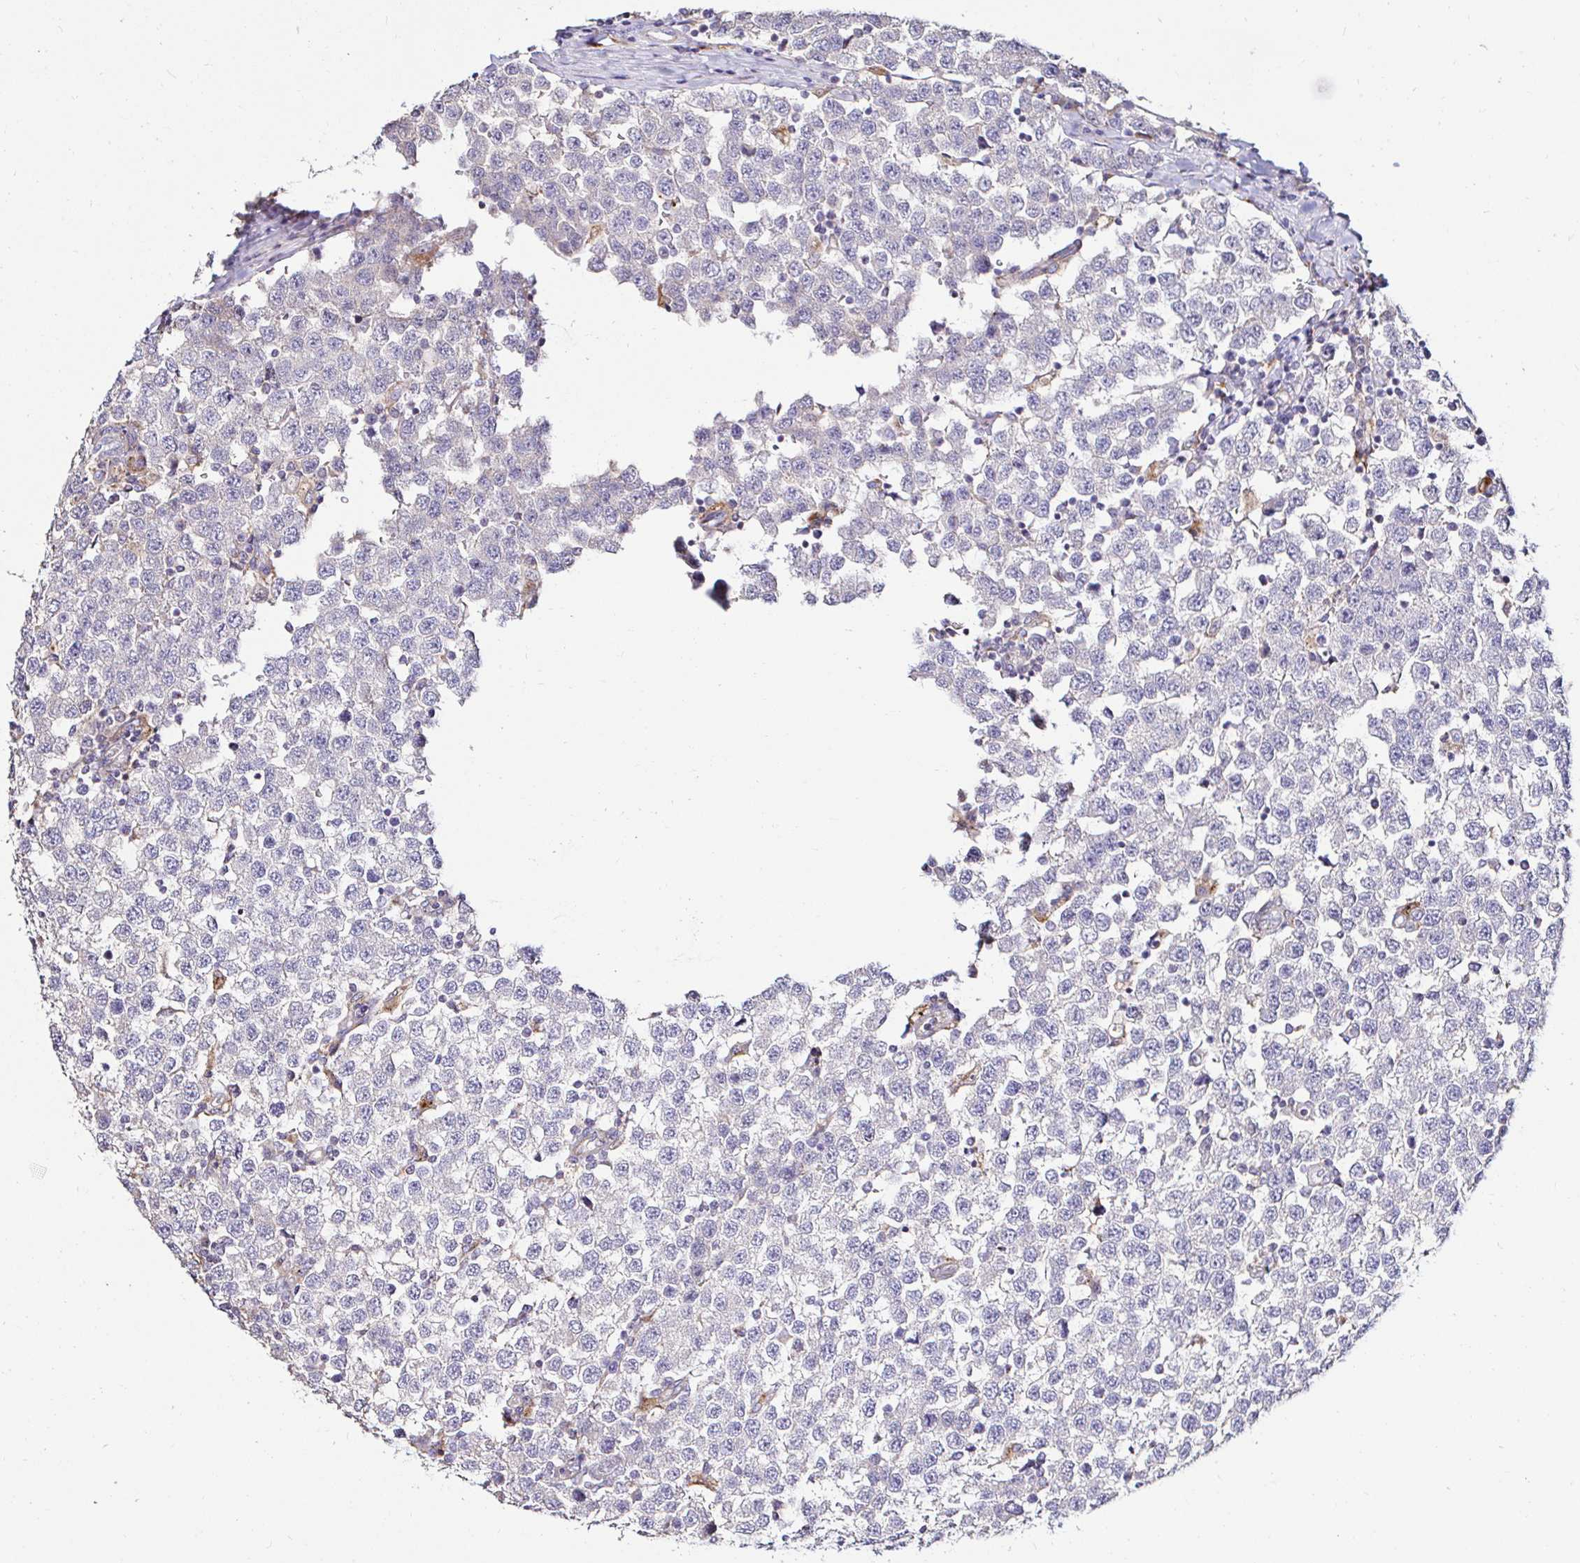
{"staining": {"intensity": "negative", "quantity": "none", "location": "none"}, "tissue": "testis cancer", "cell_type": "Tumor cells", "image_type": "cancer", "snomed": [{"axis": "morphology", "description": "Seminoma, NOS"}, {"axis": "topography", "description": "Testis"}], "caption": "Tumor cells show no significant positivity in testis seminoma. (DAB immunohistochemistry (IHC) visualized using brightfield microscopy, high magnification).", "gene": "GALNS", "patient": {"sex": "male", "age": 34}}